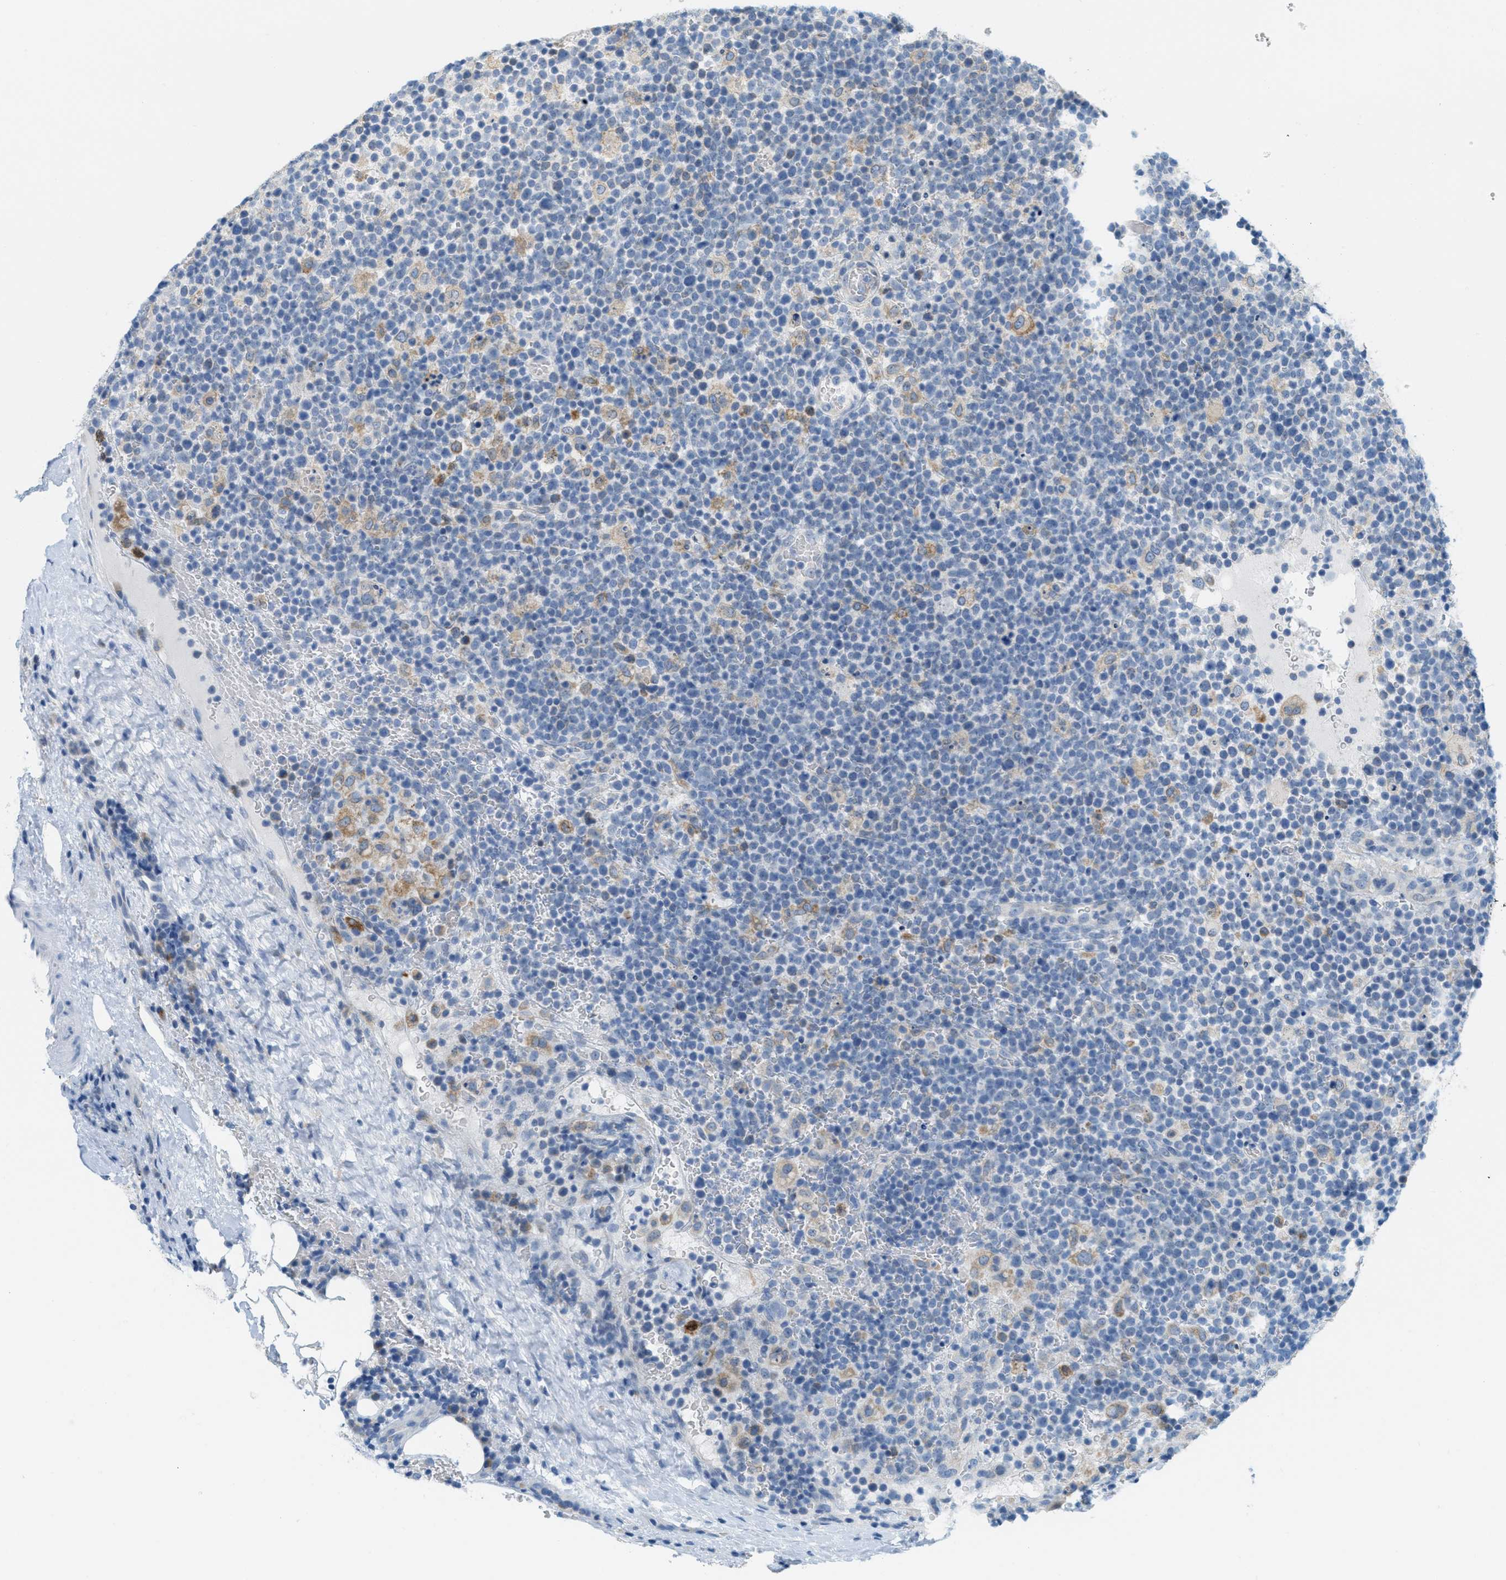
{"staining": {"intensity": "weak", "quantity": "<25%", "location": "cytoplasmic/membranous"}, "tissue": "lymphoma", "cell_type": "Tumor cells", "image_type": "cancer", "snomed": [{"axis": "morphology", "description": "Malignant lymphoma, non-Hodgkin's type, High grade"}, {"axis": "topography", "description": "Lymph node"}], "caption": "Immunohistochemistry (IHC) micrograph of high-grade malignant lymphoma, non-Hodgkin's type stained for a protein (brown), which displays no staining in tumor cells.", "gene": "TEX264", "patient": {"sex": "male", "age": 61}}